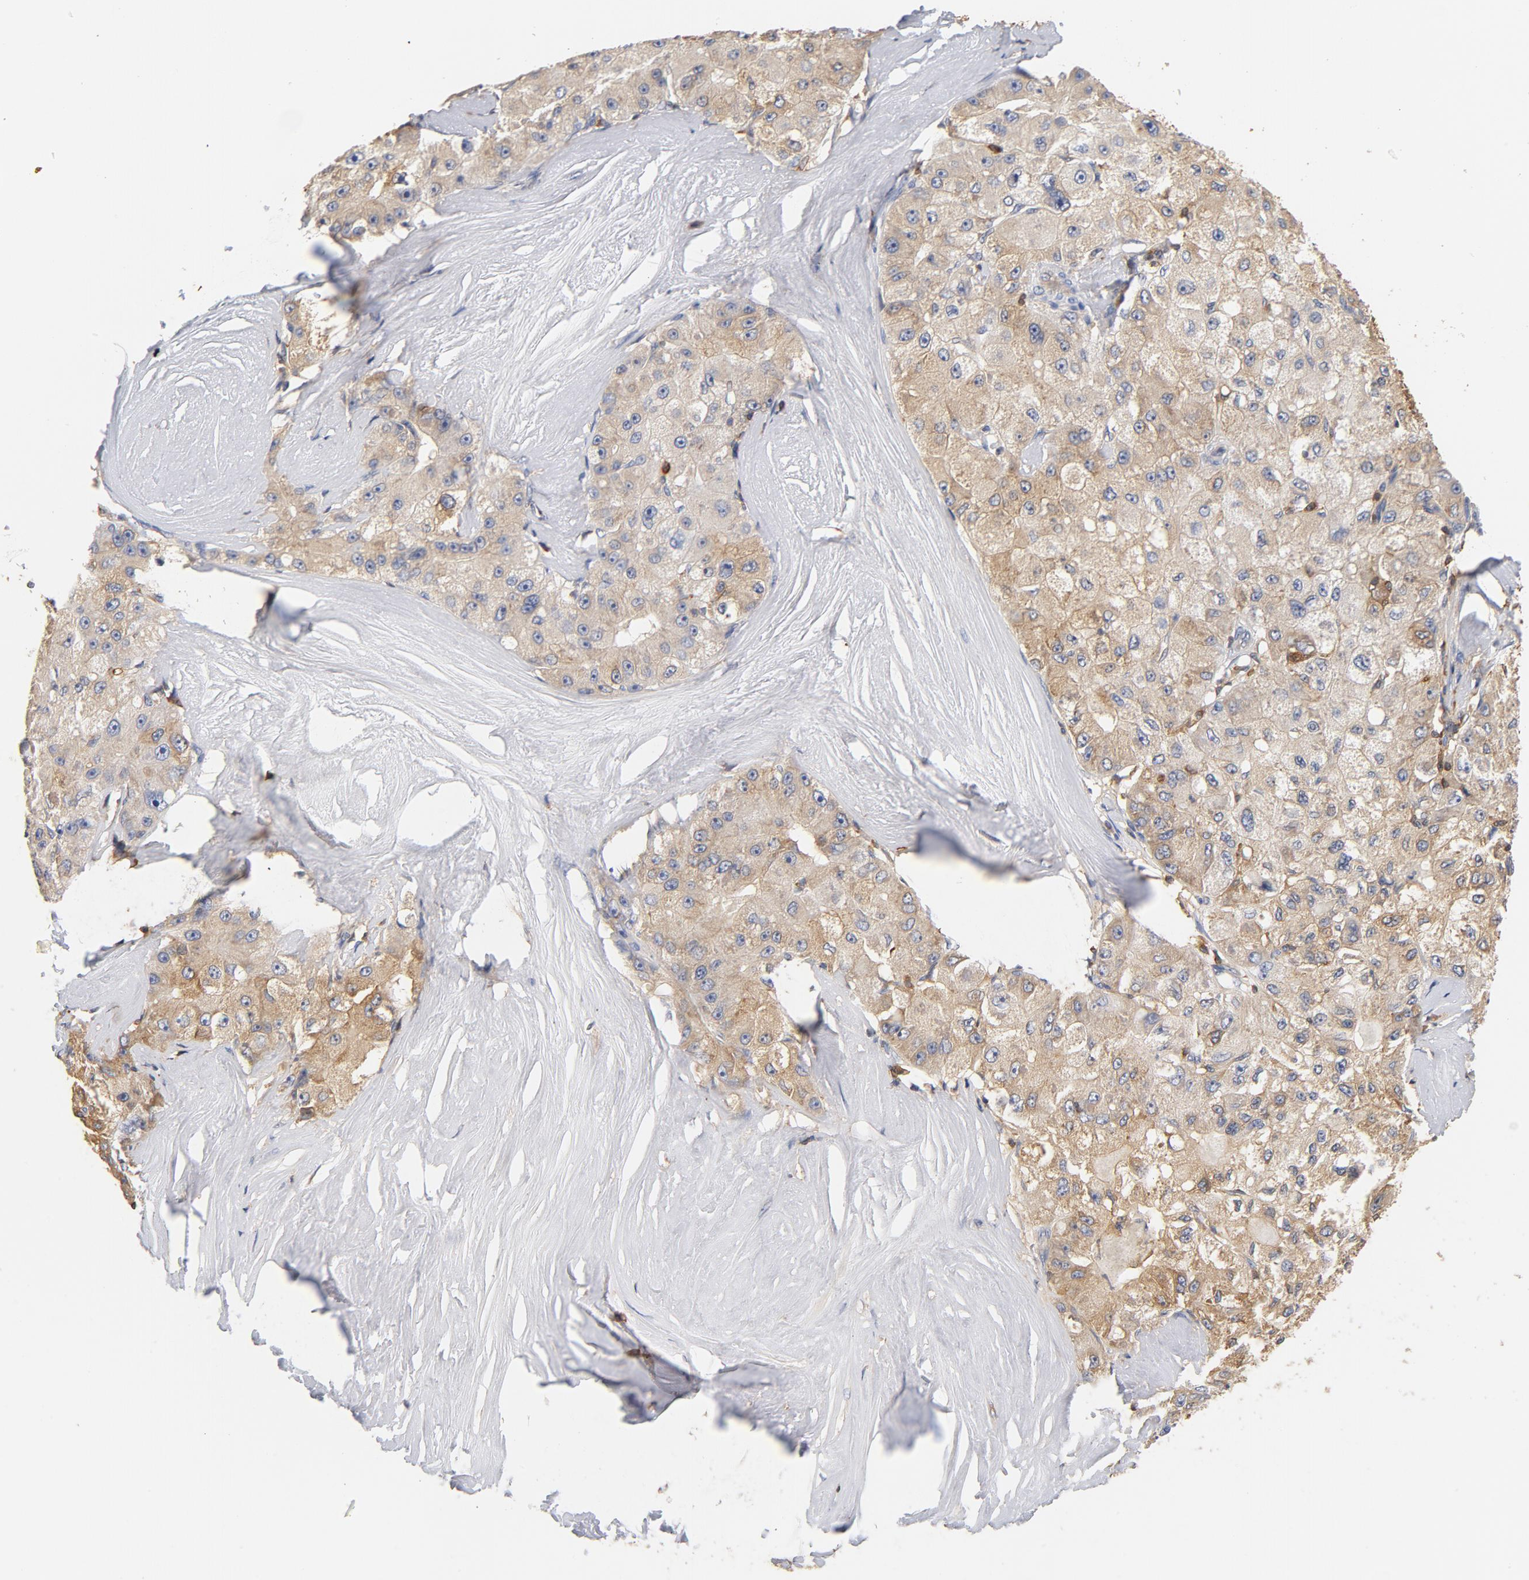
{"staining": {"intensity": "weak", "quantity": ">75%", "location": "cytoplasmic/membranous"}, "tissue": "liver cancer", "cell_type": "Tumor cells", "image_type": "cancer", "snomed": [{"axis": "morphology", "description": "Carcinoma, Hepatocellular, NOS"}, {"axis": "topography", "description": "Liver"}], "caption": "This photomicrograph reveals immunohistochemistry staining of human liver cancer (hepatocellular carcinoma), with low weak cytoplasmic/membranous expression in about >75% of tumor cells.", "gene": "EZR", "patient": {"sex": "male", "age": 80}}